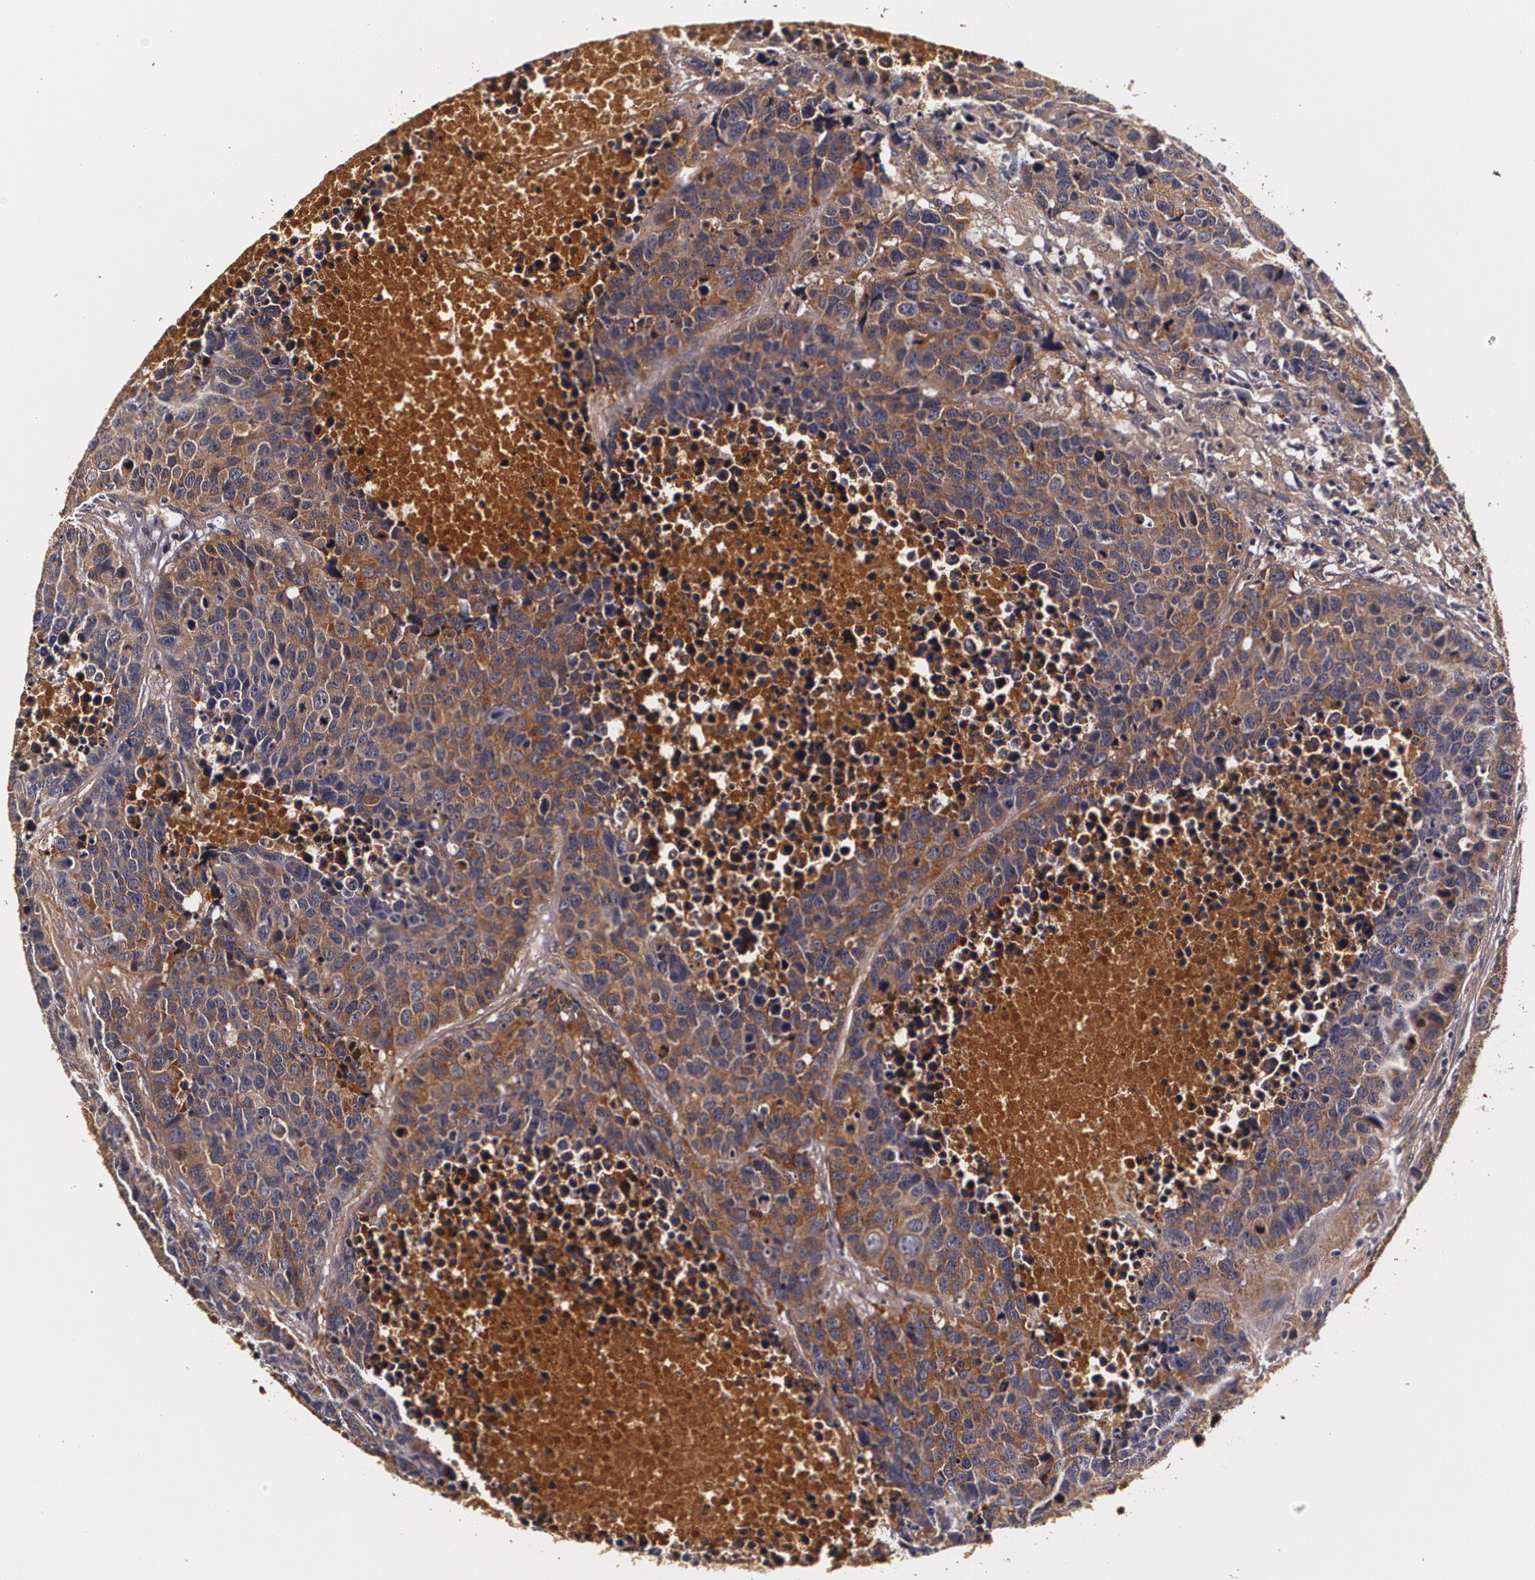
{"staining": {"intensity": "moderate", "quantity": ">75%", "location": "cytoplasmic/membranous"}, "tissue": "carcinoid", "cell_type": "Tumor cells", "image_type": "cancer", "snomed": [{"axis": "morphology", "description": "Carcinoid, malignant, NOS"}, {"axis": "topography", "description": "Lung"}], "caption": "Immunohistochemical staining of human carcinoid reveals medium levels of moderate cytoplasmic/membranous expression in approximately >75% of tumor cells.", "gene": "TTR", "patient": {"sex": "male", "age": 60}}